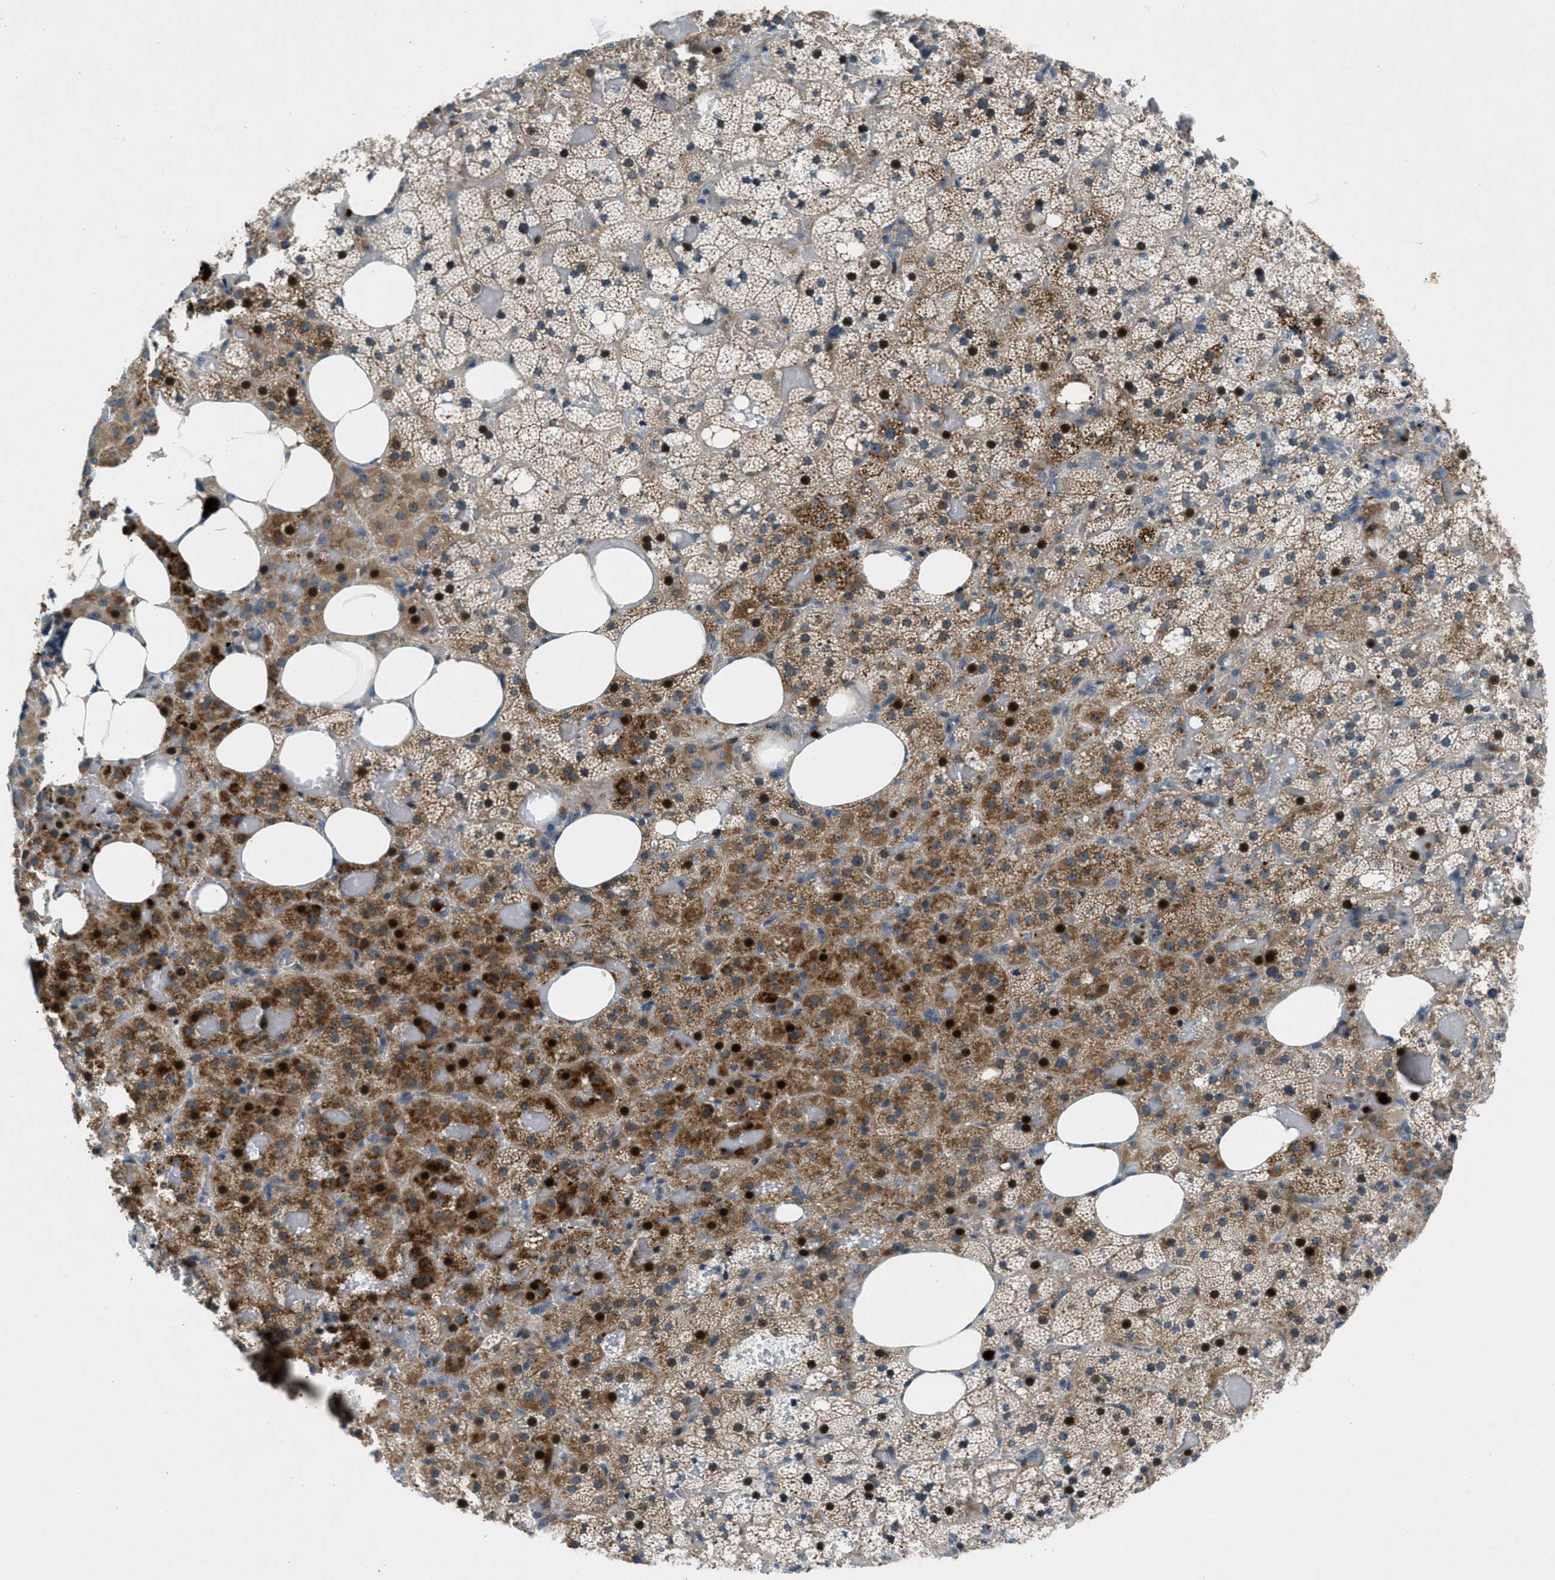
{"staining": {"intensity": "strong", "quantity": "25%-75%", "location": "cytoplasmic/membranous,nuclear"}, "tissue": "adrenal gland", "cell_type": "Glandular cells", "image_type": "normal", "snomed": [{"axis": "morphology", "description": "Normal tissue, NOS"}, {"axis": "topography", "description": "Adrenal gland"}], "caption": "Brown immunohistochemical staining in normal adrenal gland shows strong cytoplasmic/membranous,nuclear staining in approximately 25%-75% of glandular cells.", "gene": "CLEC2D", "patient": {"sex": "female", "age": 59}}